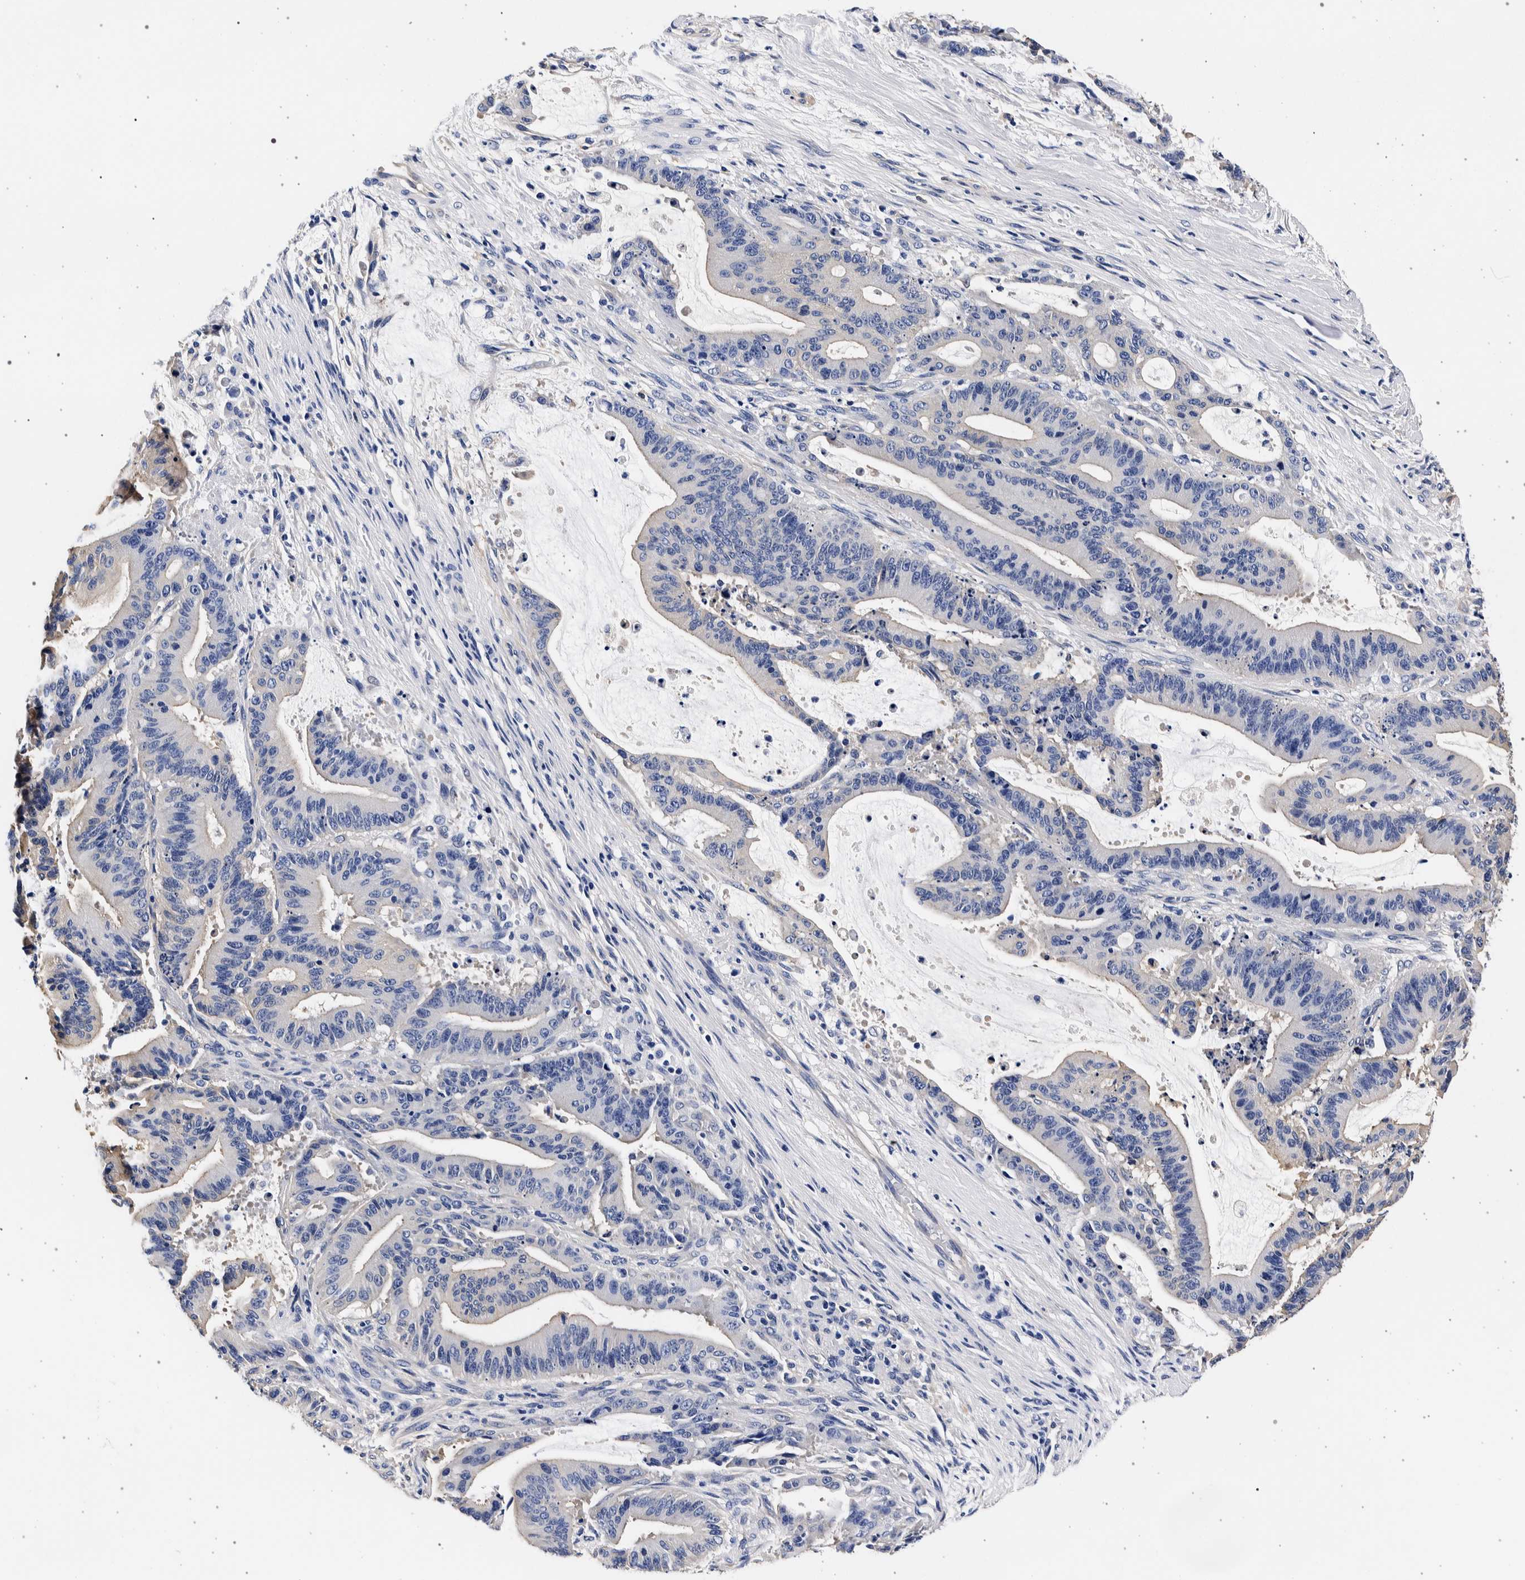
{"staining": {"intensity": "negative", "quantity": "none", "location": "none"}, "tissue": "liver cancer", "cell_type": "Tumor cells", "image_type": "cancer", "snomed": [{"axis": "morphology", "description": "Normal tissue, NOS"}, {"axis": "morphology", "description": "Cholangiocarcinoma"}, {"axis": "topography", "description": "Liver"}, {"axis": "topography", "description": "Peripheral nerve tissue"}], "caption": "The photomicrograph exhibits no significant staining in tumor cells of liver cancer.", "gene": "NIBAN2", "patient": {"sex": "female", "age": 73}}